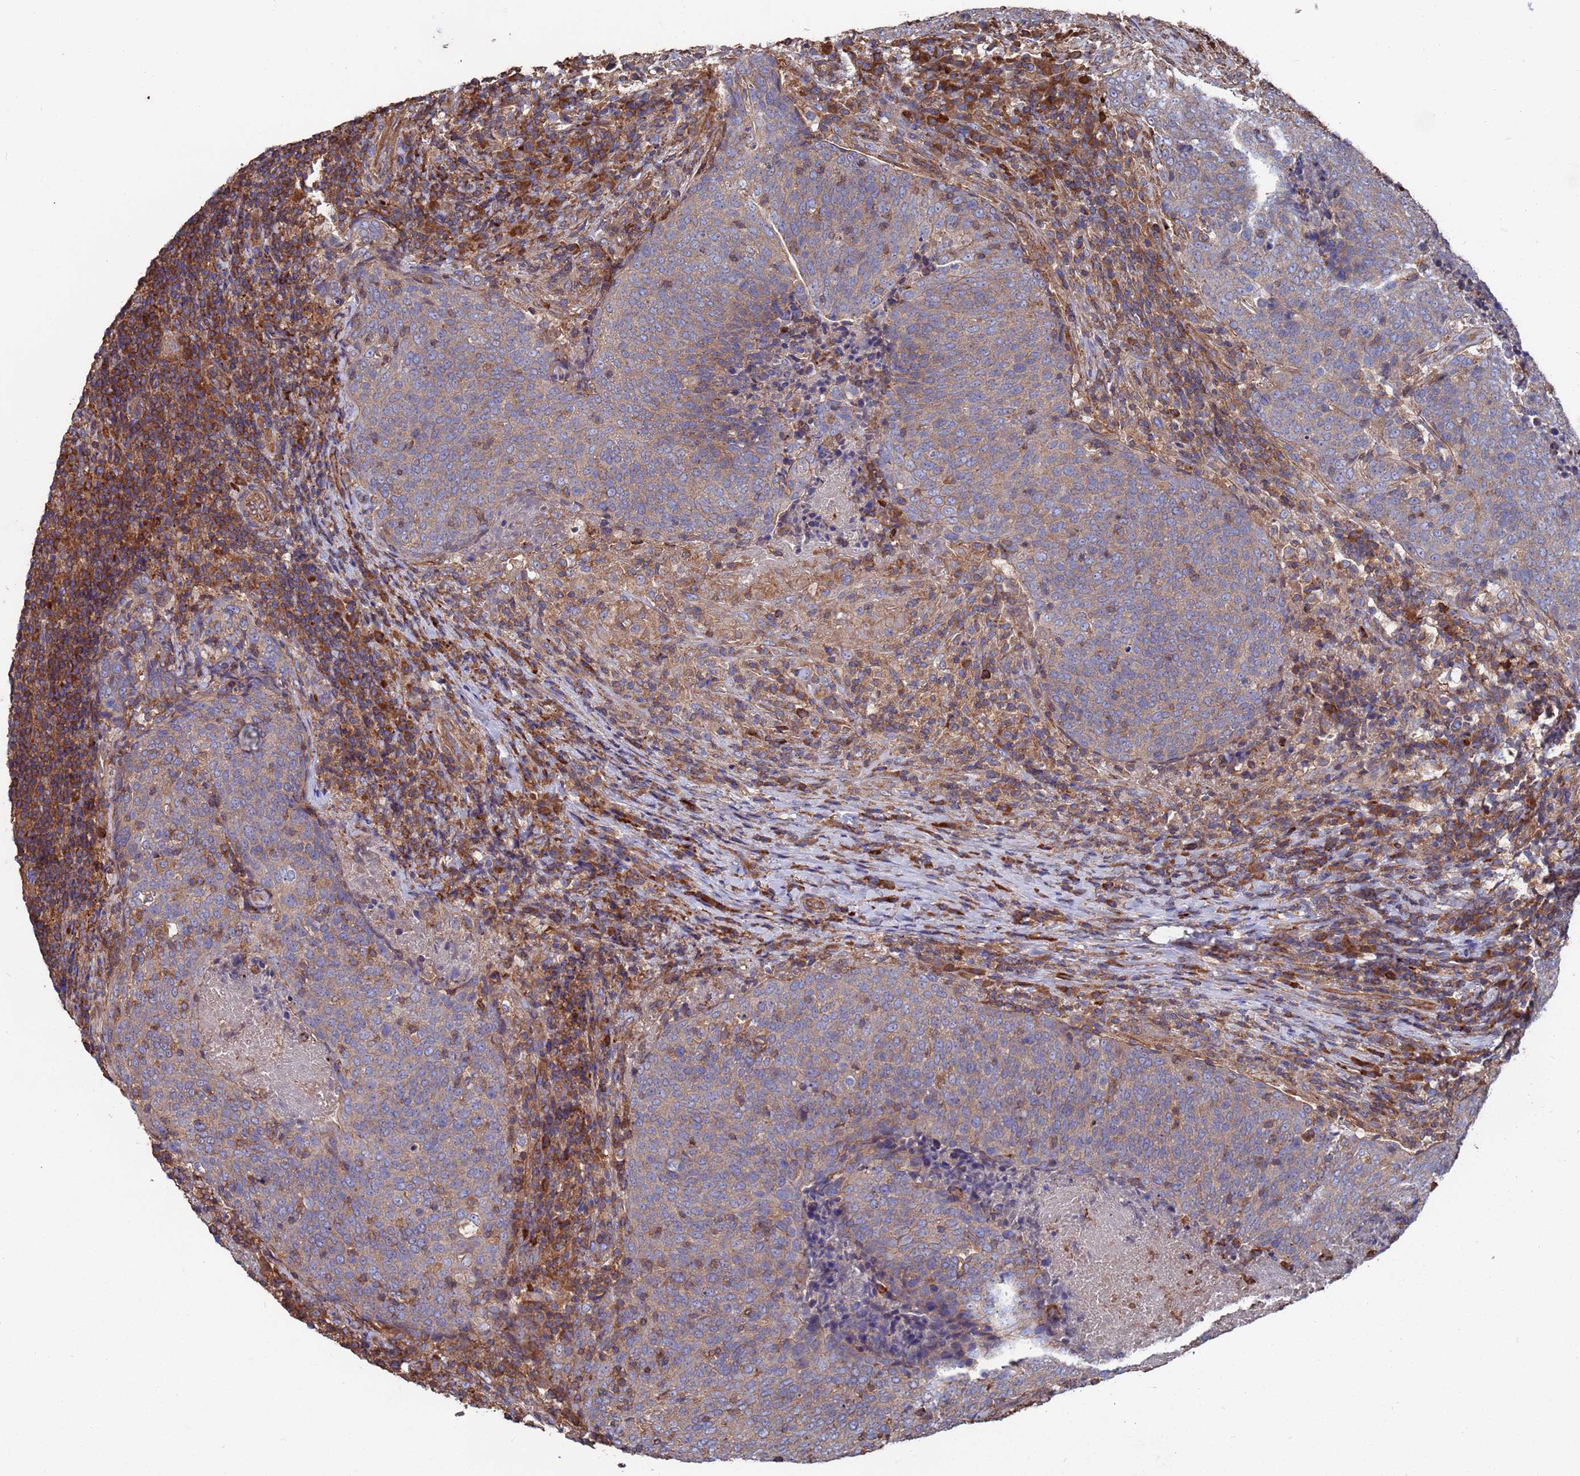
{"staining": {"intensity": "weak", "quantity": "25%-75%", "location": "cytoplasmic/membranous"}, "tissue": "head and neck cancer", "cell_type": "Tumor cells", "image_type": "cancer", "snomed": [{"axis": "morphology", "description": "Squamous cell carcinoma, NOS"}, {"axis": "morphology", "description": "Squamous cell carcinoma, metastatic, NOS"}, {"axis": "topography", "description": "Lymph node"}, {"axis": "topography", "description": "Head-Neck"}], "caption": "Weak cytoplasmic/membranous positivity for a protein is identified in about 25%-75% of tumor cells of squamous cell carcinoma (head and neck) using immunohistochemistry.", "gene": "PYCR1", "patient": {"sex": "male", "age": 62}}